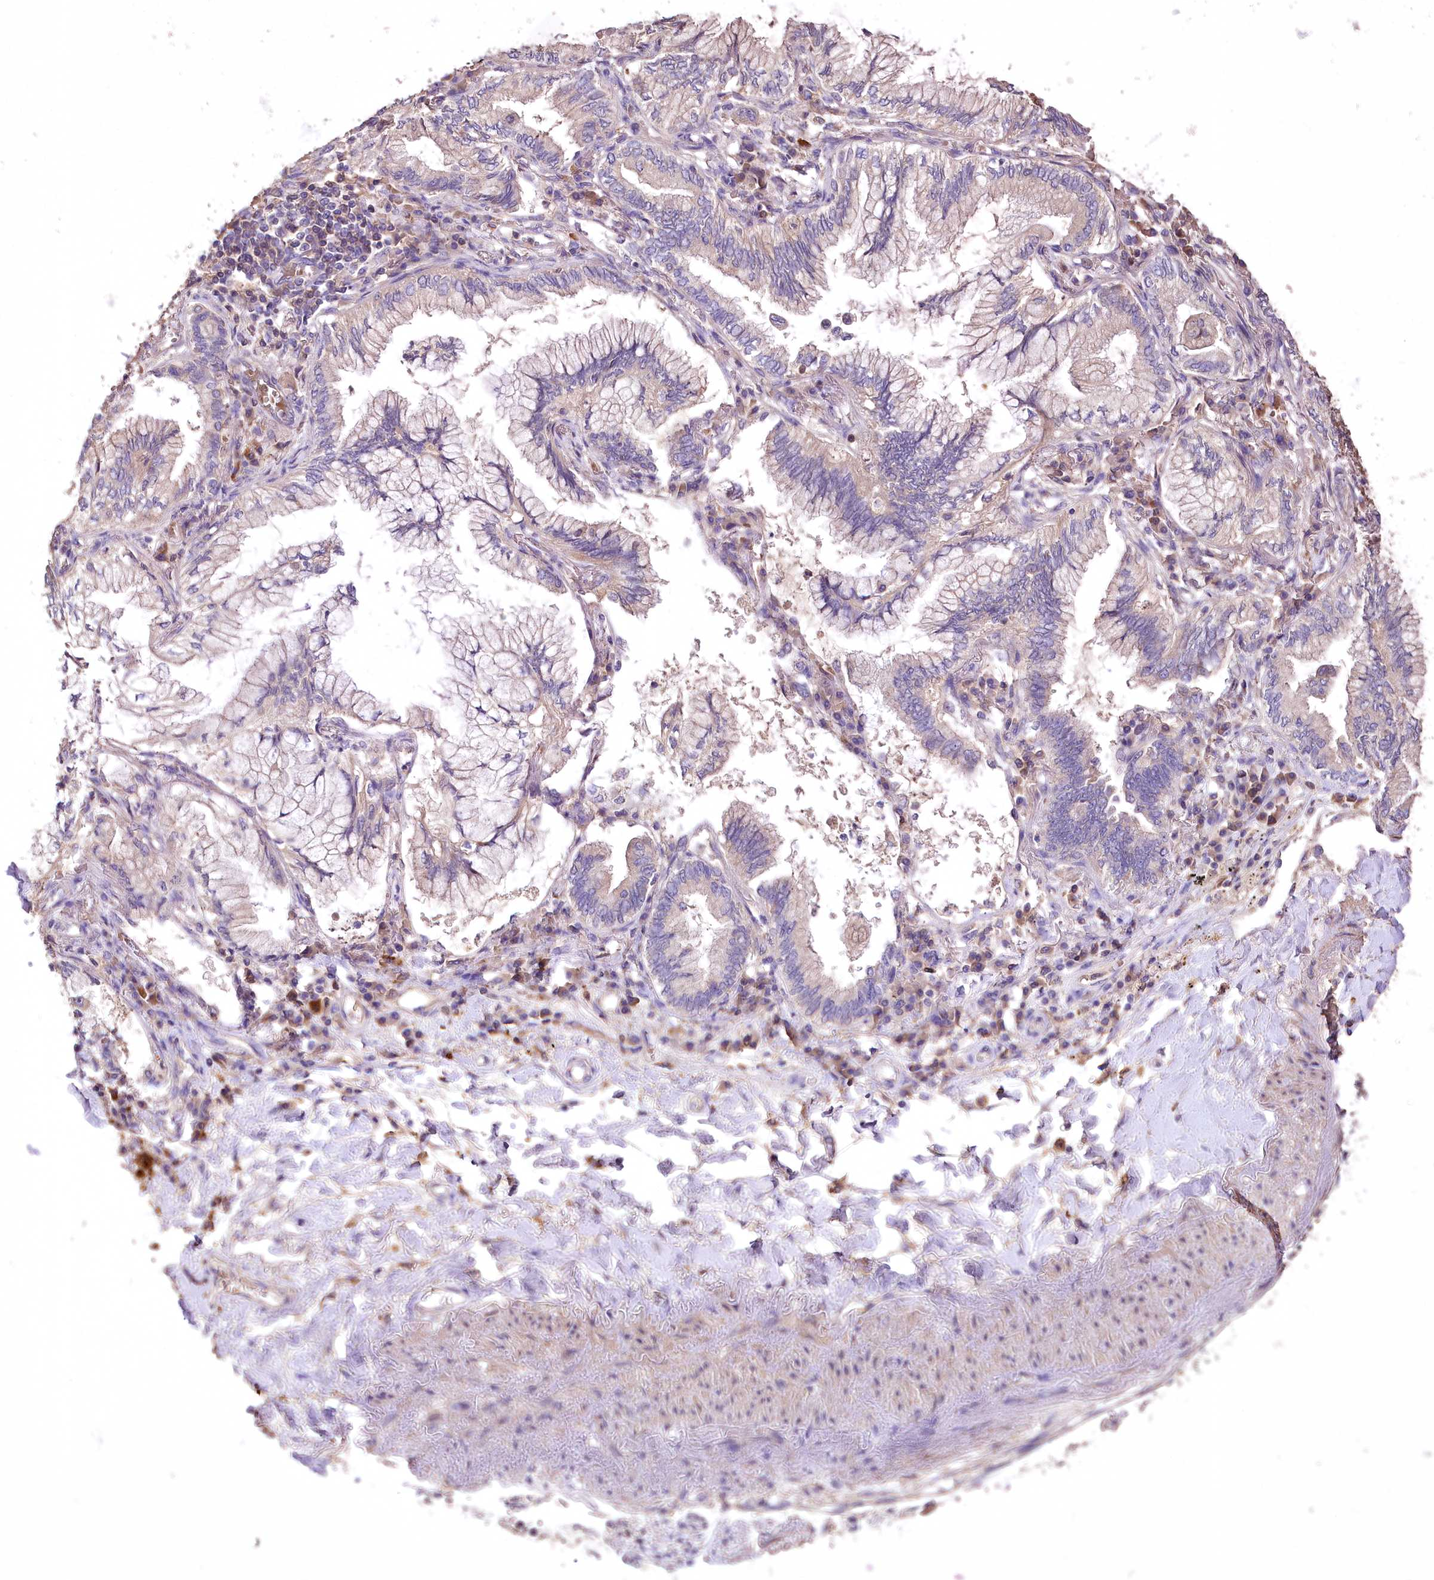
{"staining": {"intensity": "moderate", "quantity": "25%-75%", "location": "cytoplasmic/membranous"}, "tissue": "lung cancer", "cell_type": "Tumor cells", "image_type": "cancer", "snomed": [{"axis": "morphology", "description": "Adenocarcinoma, NOS"}, {"axis": "topography", "description": "Lung"}], "caption": "IHC micrograph of human lung cancer (adenocarcinoma) stained for a protein (brown), which exhibits medium levels of moderate cytoplasmic/membranous staining in about 25%-75% of tumor cells.", "gene": "PCYOX1L", "patient": {"sex": "female", "age": 70}}